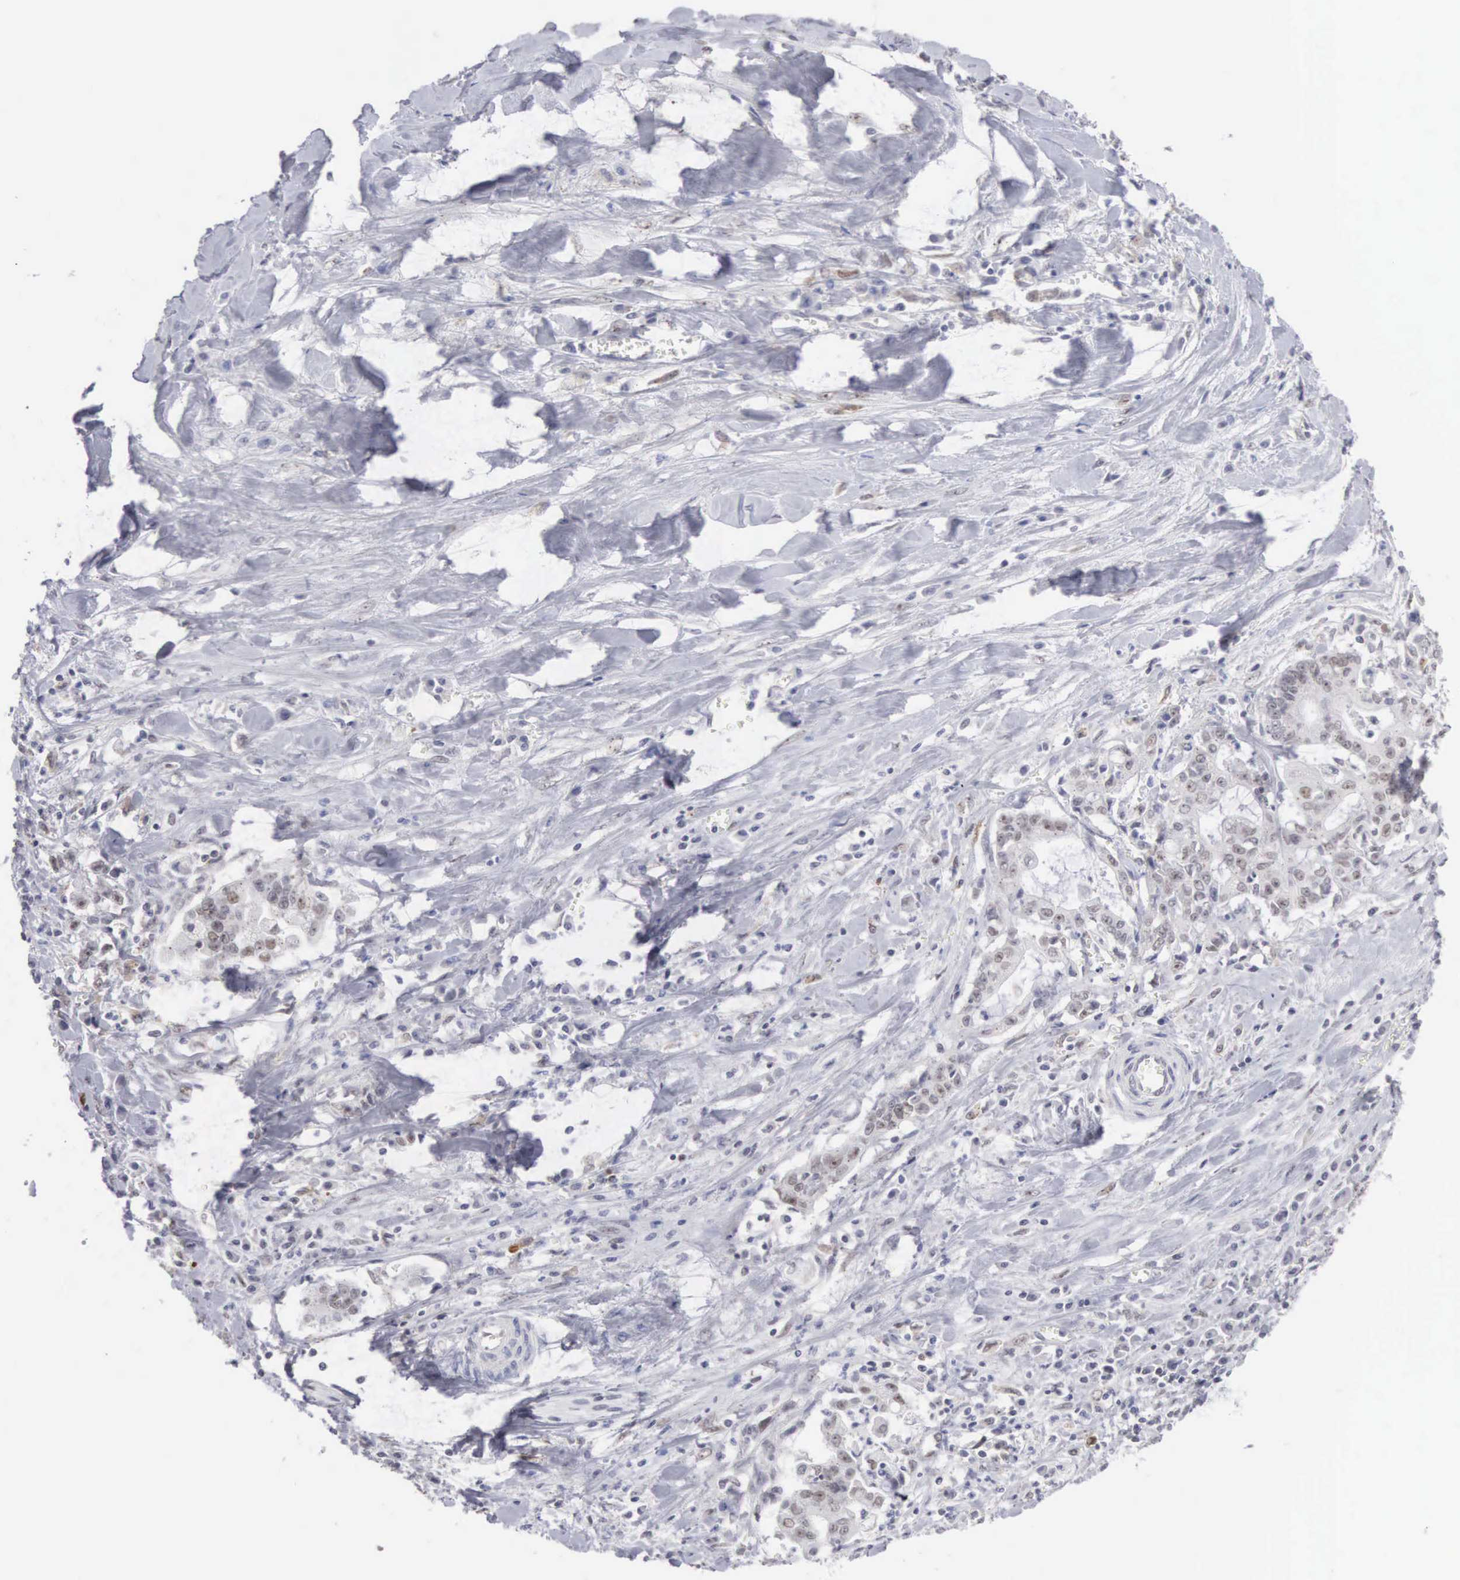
{"staining": {"intensity": "weak", "quantity": "25%-75%", "location": "nuclear"}, "tissue": "liver cancer", "cell_type": "Tumor cells", "image_type": "cancer", "snomed": [{"axis": "morphology", "description": "Cholangiocarcinoma"}, {"axis": "topography", "description": "Liver"}], "caption": "A photomicrograph of liver cancer stained for a protein shows weak nuclear brown staining in tumor cells.", "gene": "MNAT1", "patient": {"sex": "male", "age": 57}}